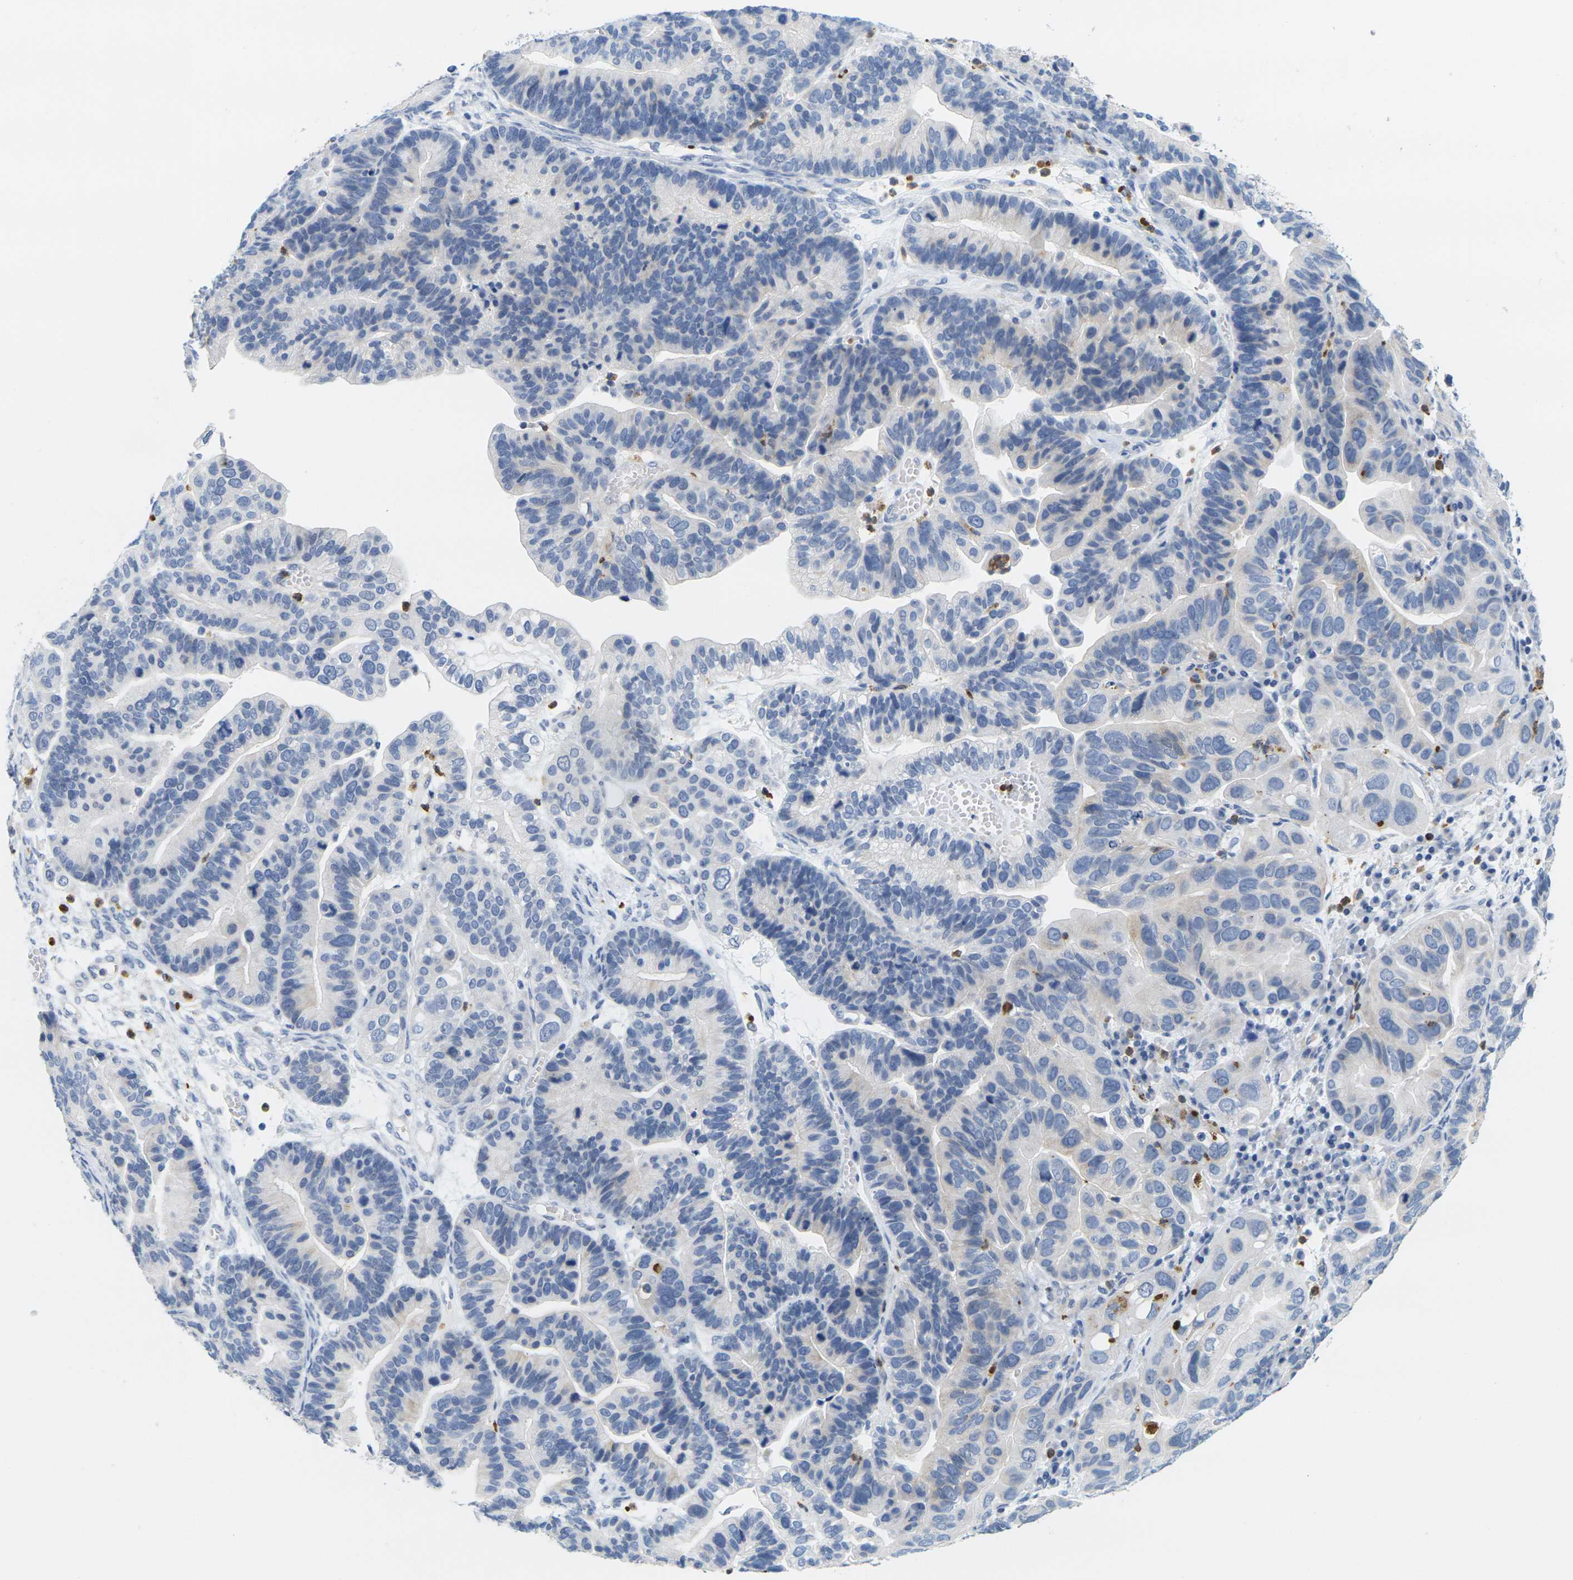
{"staining": {"intensity": "negative", "quantity": "none", "location": "none"}, "tissue": "ovarian cancer", "cell_type": "Tumor cells", "image_type": "cancer", "snomed": [{"axis": "morphology", "description": "Cystadenocarcinoma, serous, NOS"}, {"axis": "topography", "description": "Ovary"}], "caption": "The micrograph displays no significant expression in tumor cells of ovarian serous cystadenocarcinoma. (DAB (3,3'-diaminobenzidine) immunohistochemistry (IHC), high magnification).", "gene": "KLK5", "patient": {"sex": "female", "age": 56}}